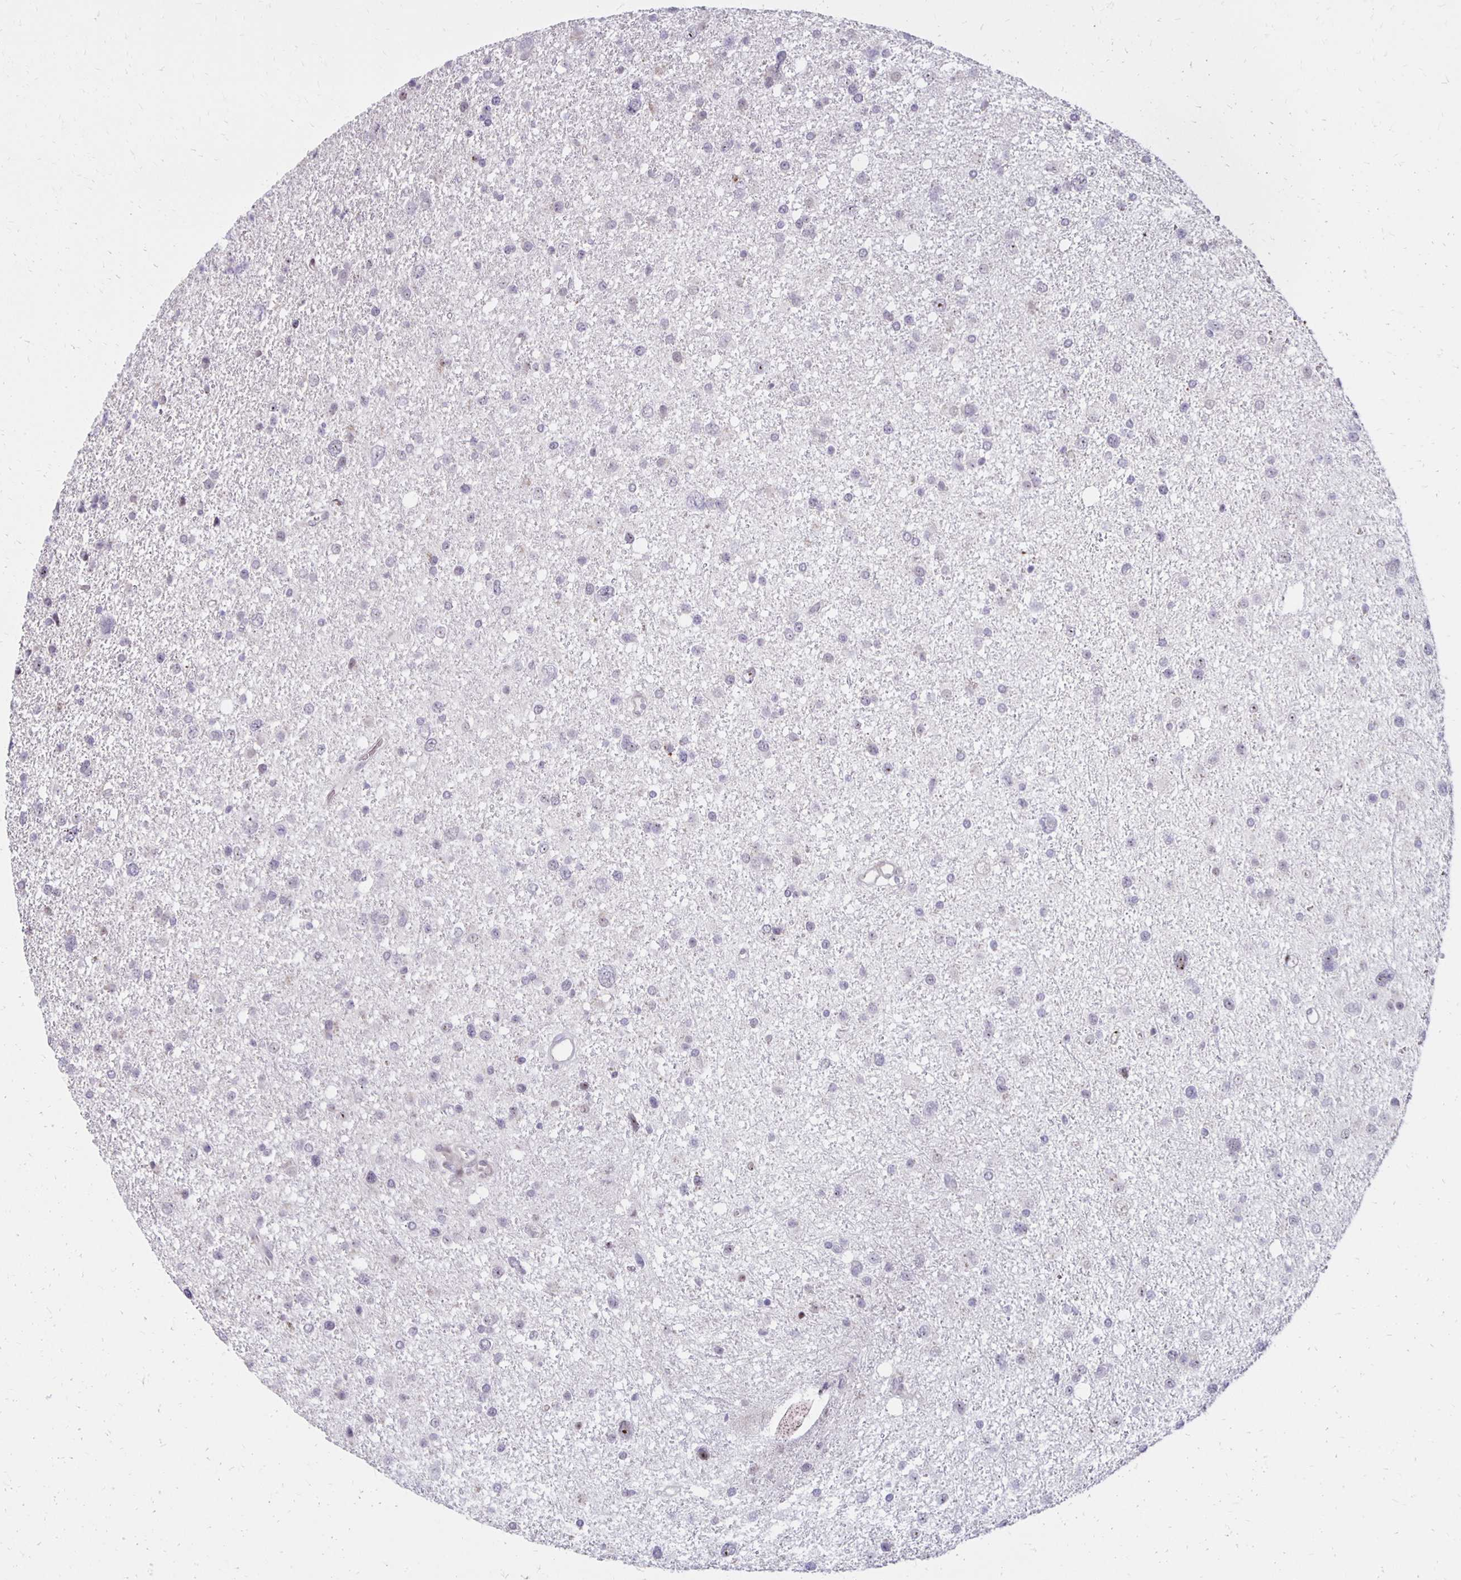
{"staining": {"intensity": "negative", "quantity": "none", "location": "none"}, "tissue": "glioma", "cell_type": "Tumor cells", "image_type": "cancer", "snomed": [{"axis": "morphology", "description": "Glioma, malignant, Low grade"}, {"axis": "topography", "description": "Brain"}], "caption": "Immunohistochemical staining of malignant glioma (low-grade) exhibits no significant expression in tumor cells. (Brightfield microscopy of DAB IHC at high magnification).", "gene": "DAGLA", "patient": {"sex": "female", "age": 55}}